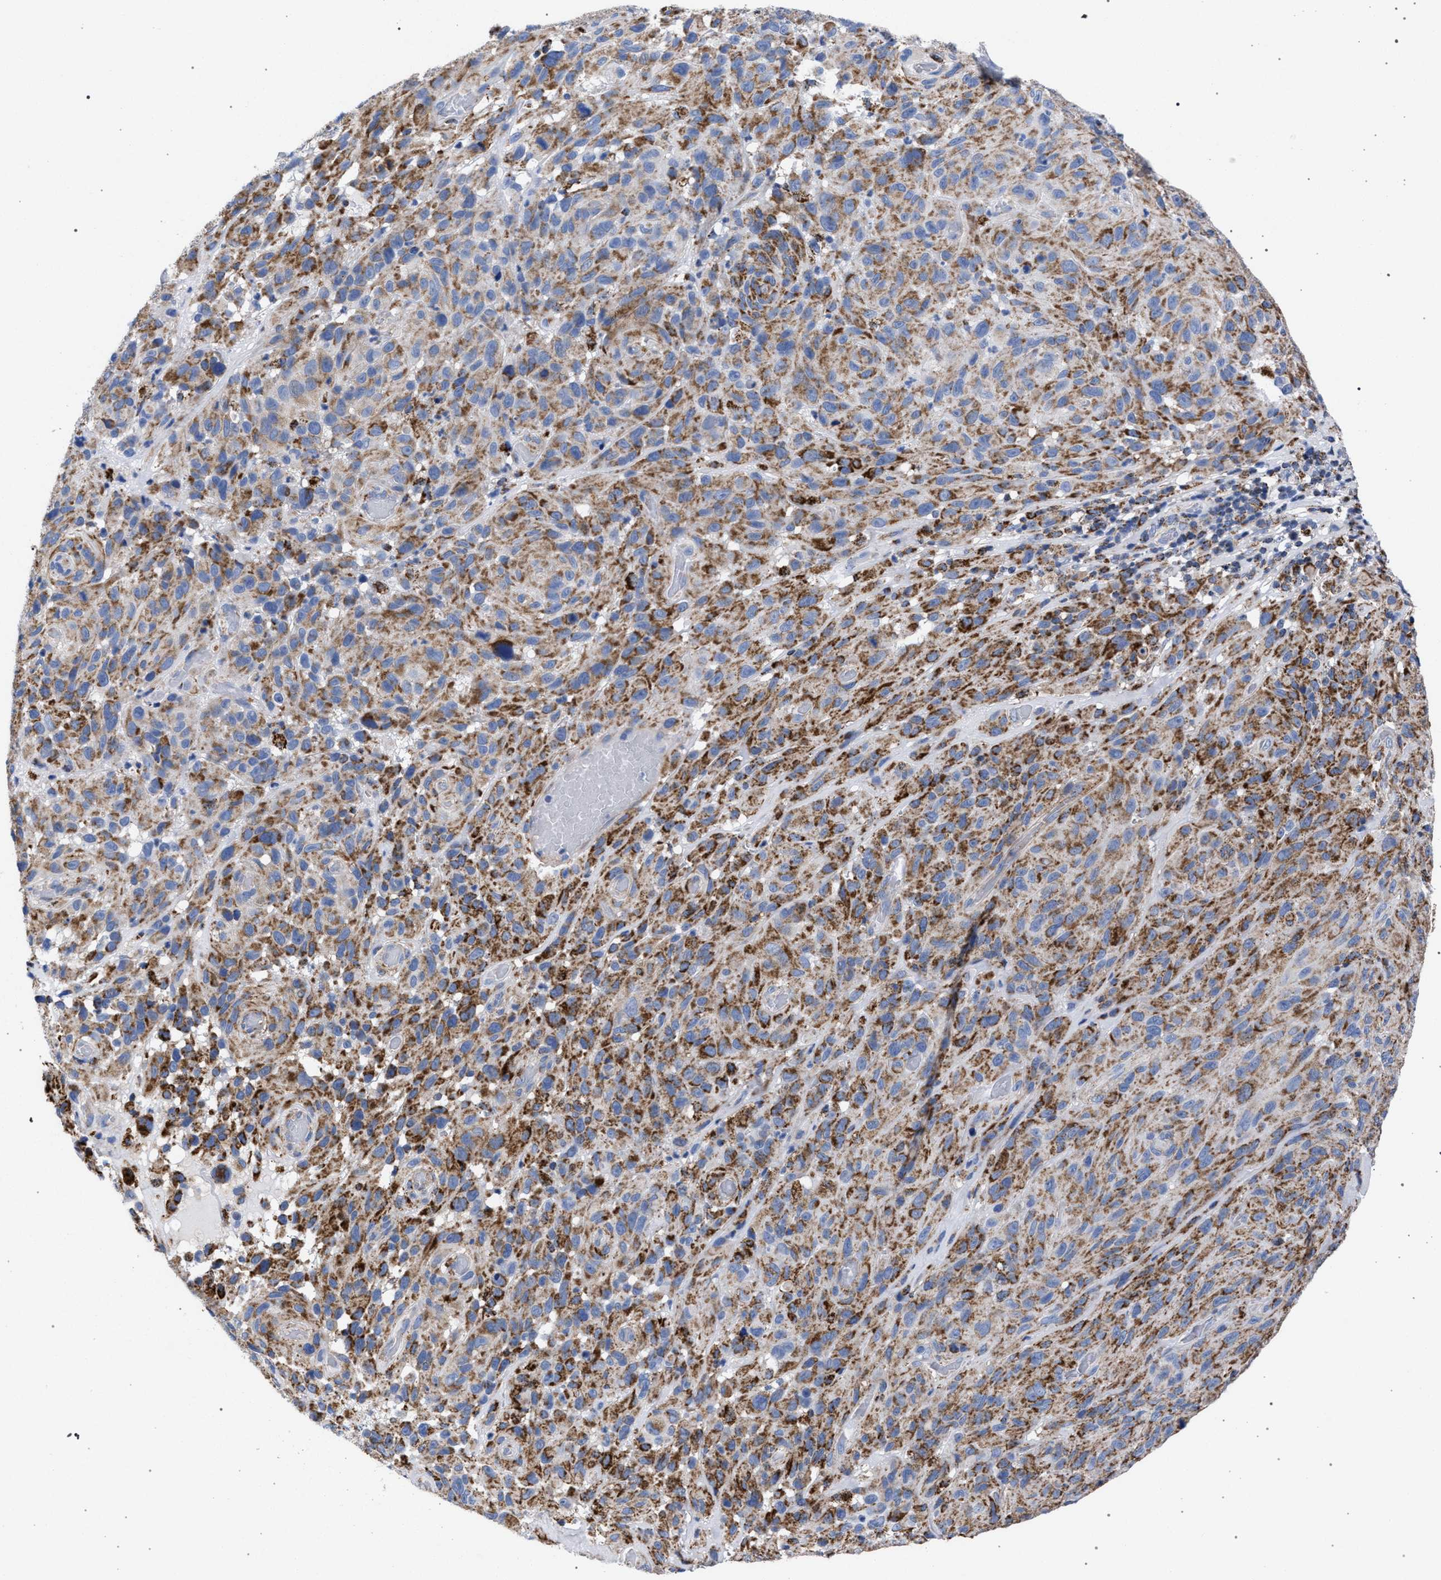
{"staining": {"intensity": "moderate", "quantity": ">75%", "location": "cytoplasmic/membranous"}, "tissue": "melanoma", "cell_type": "Tumor cells", "image_type": "cancer", "snomed": [{"axis": "morphology", "description": "Malignant melanoma, NOS"}, {"axis": "topography", "description": "Skin"}], "caption": "Melanoma tissue demonstrates moderate cytoplasmic/membranous staining in approximately >75% of tumor cells, visualized by immunohistochemistry. (DAB IHC with brightfield microscopy, high magnification).", "gene": "ACADS", "patient": {"sex": "male", "age": 66}}